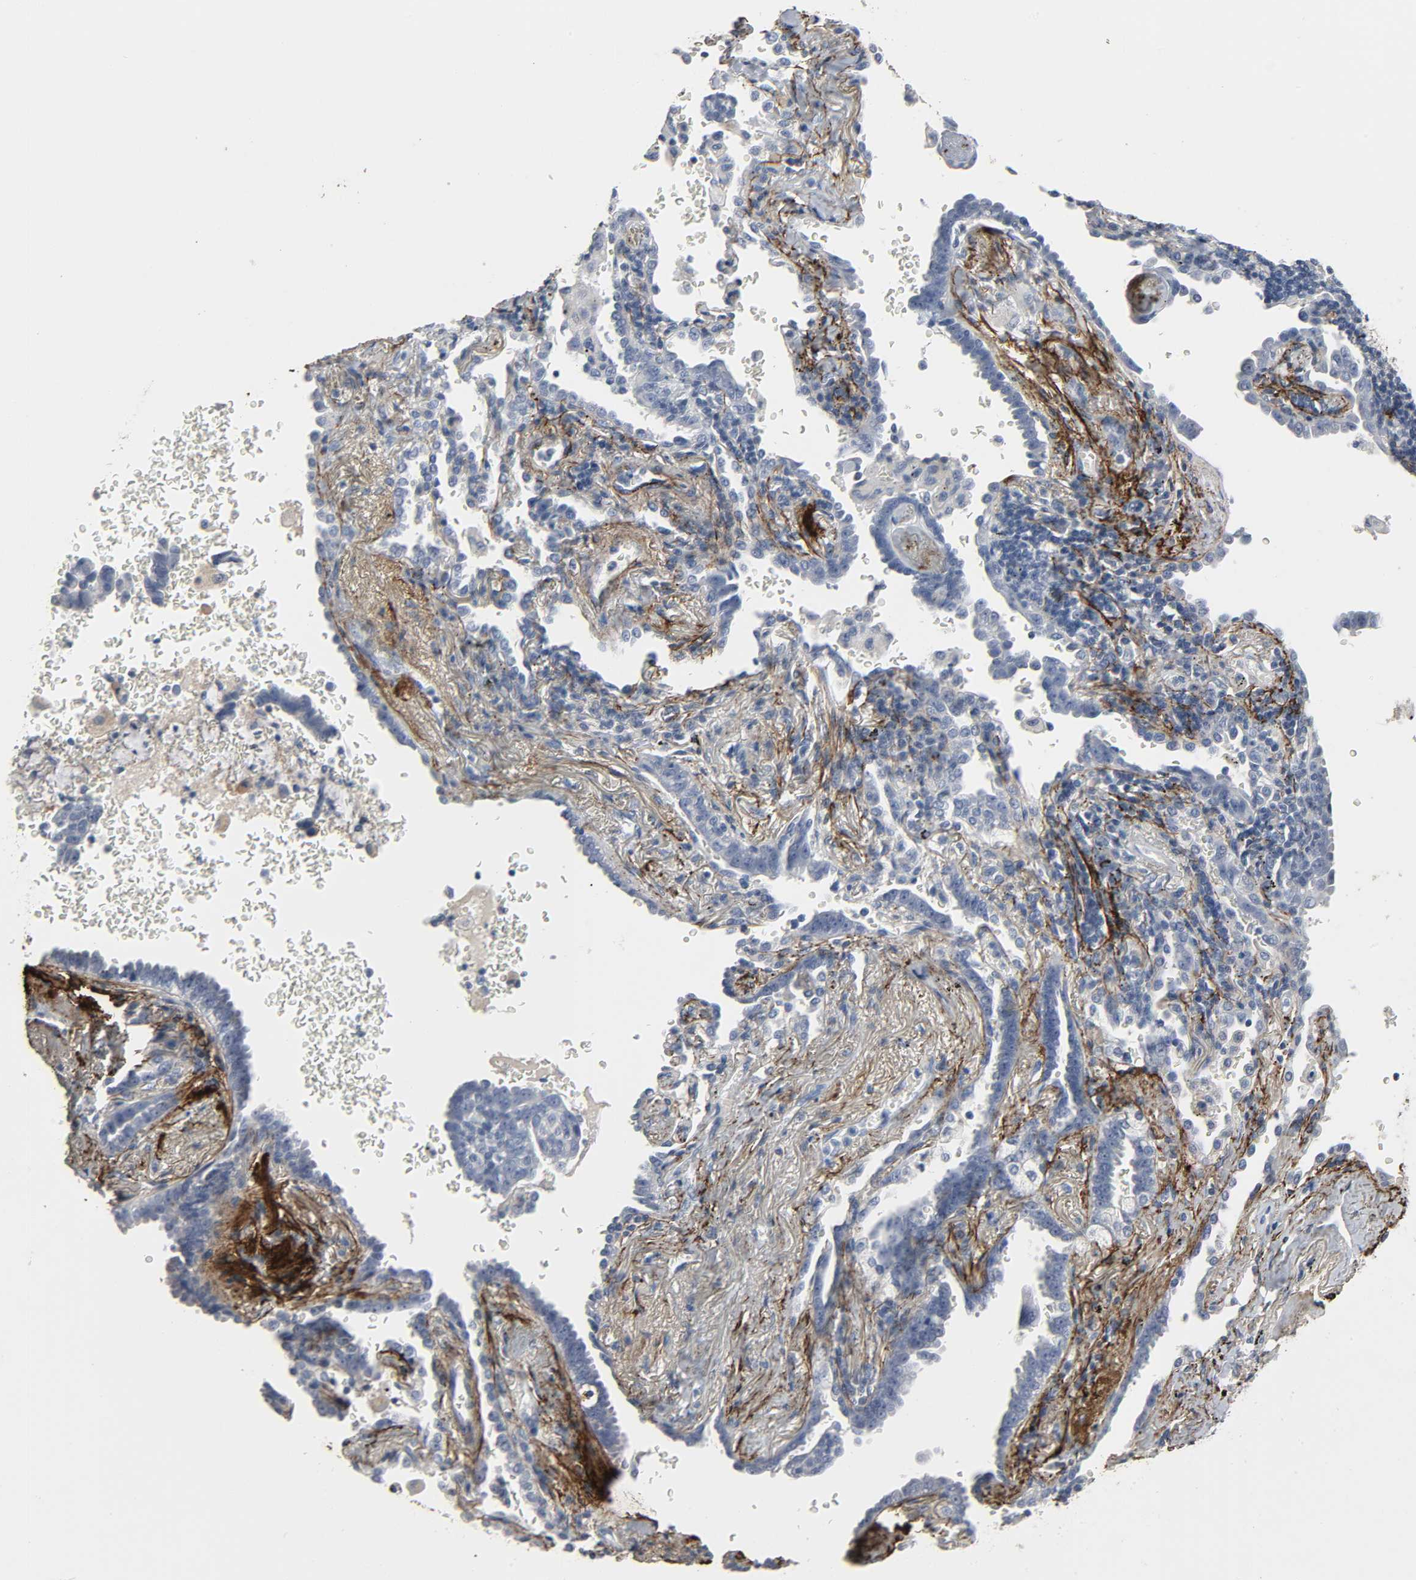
{"staining": {"intensity": "negative", "quantity": "none", "location": "none"}, "tissue": "lung cancer", "cell_type": "Tumor cells", "image_type": "cancer", "snomed": [{"axis": "morphology", "description": "Adenocarcinoma, NOS"}, {"axis": "topography", "description": "Lung"}], "caption": "Tumor cells show no significant protein expression in lung cancer.", "gene": "FBLN5", "patient": {"sex": "female", "age": 64}}